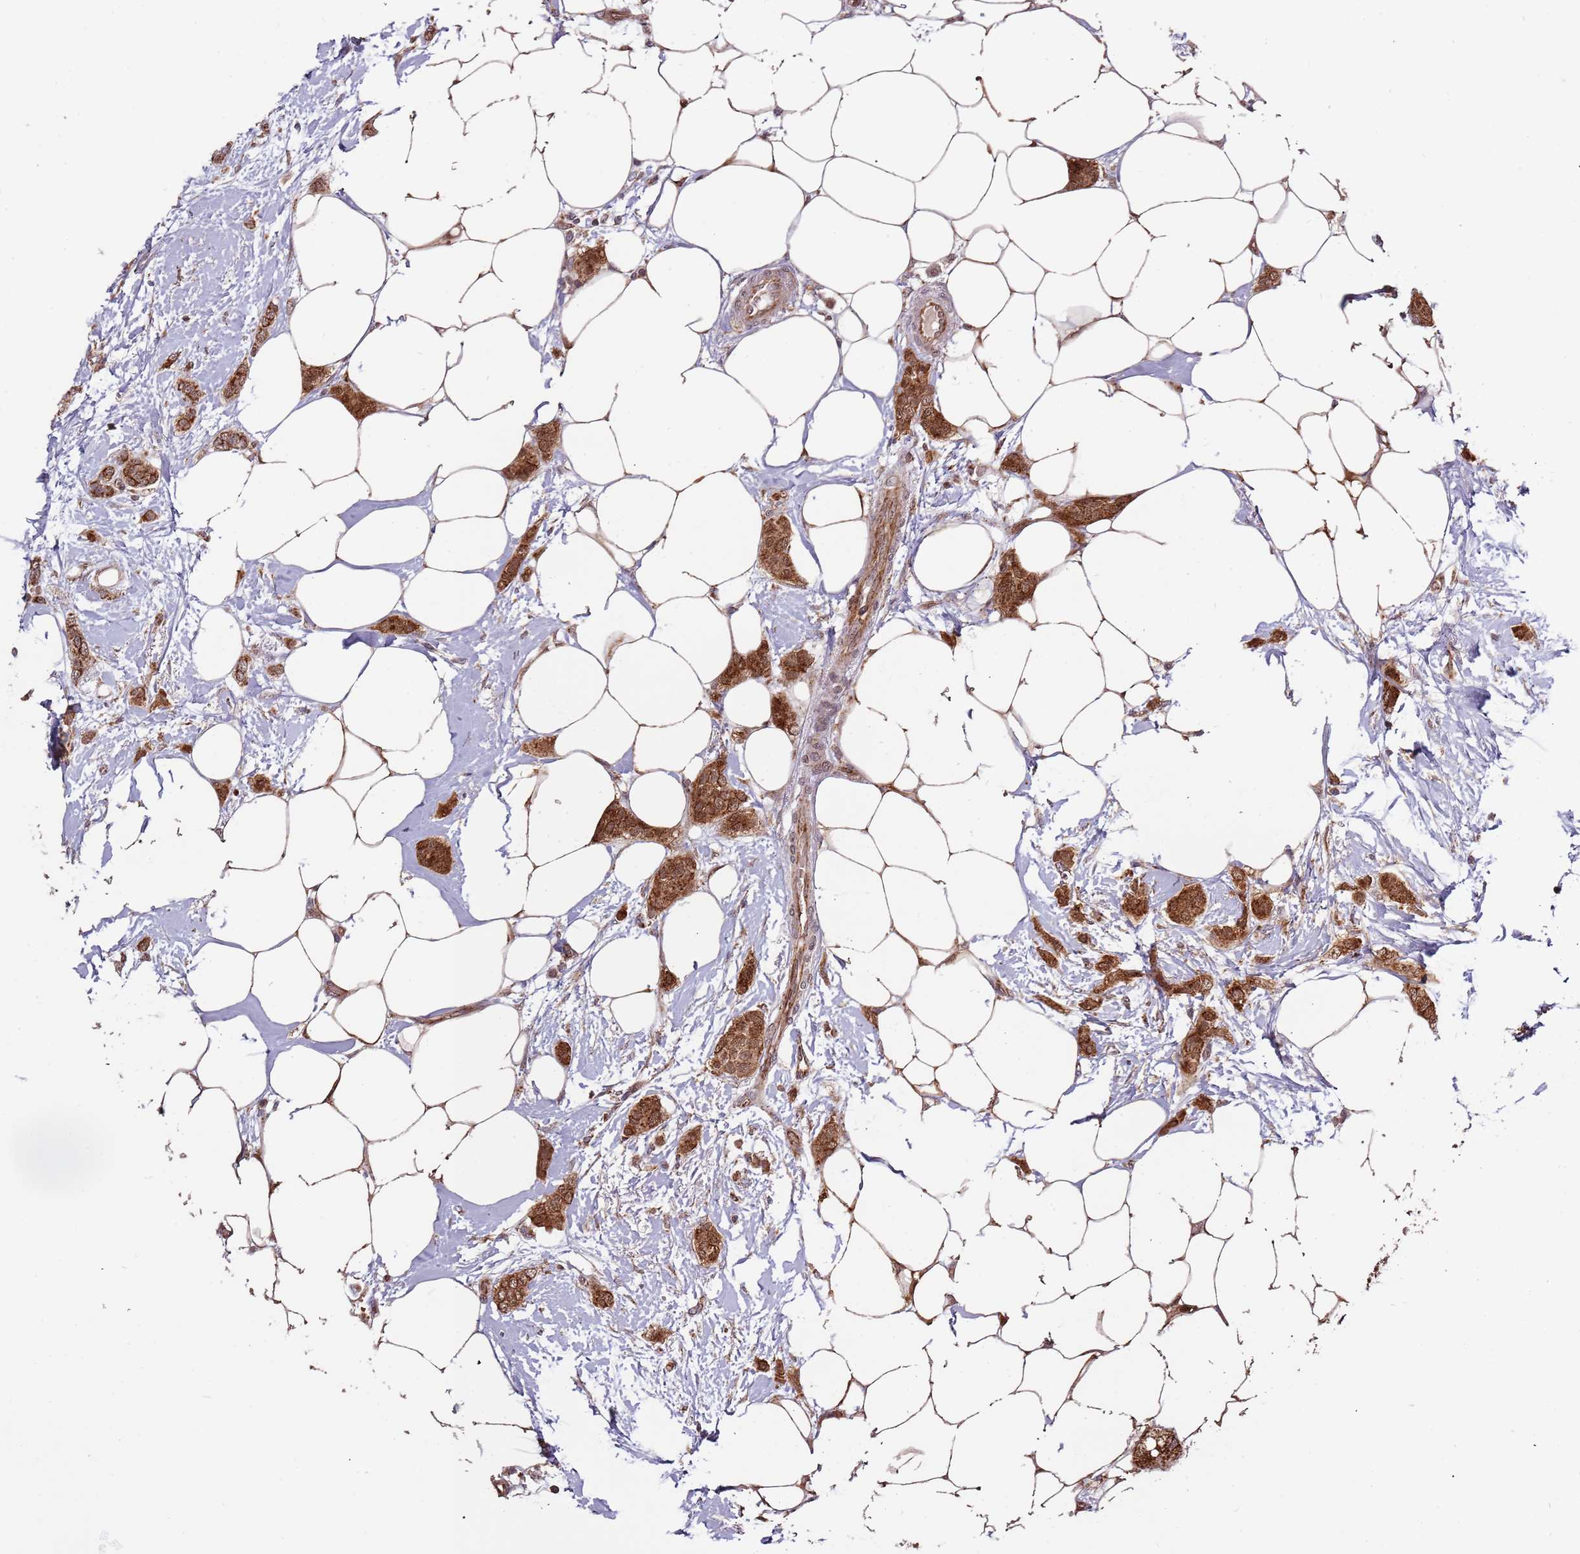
{"staining": {"intensity": "strong", "quantity": ">75%", "location": "cytoplasmic/membranous,nuclear"}, "tissue": "breast cancer", "cell_type": "Tumor cells", "image_type": "cancer", "snomed": [{"axis": "morphology", "description": "Duct carcinoma"}, {"axis": "topography", "description": "Breast"}], "caption": "Immunohistochemical staining of infiltrating ductal carcinoma (breast) reveals high levels of strong cytoplasmic/membranous and nuclear positivity in about >75% of tumor cells. (DAB (3,3'-diaminobenzidine) IHC, brown staining for protein, blue staining for nuclei).", "gene": "IL17RD", "patient": {"sex": "female", "age": 72}}